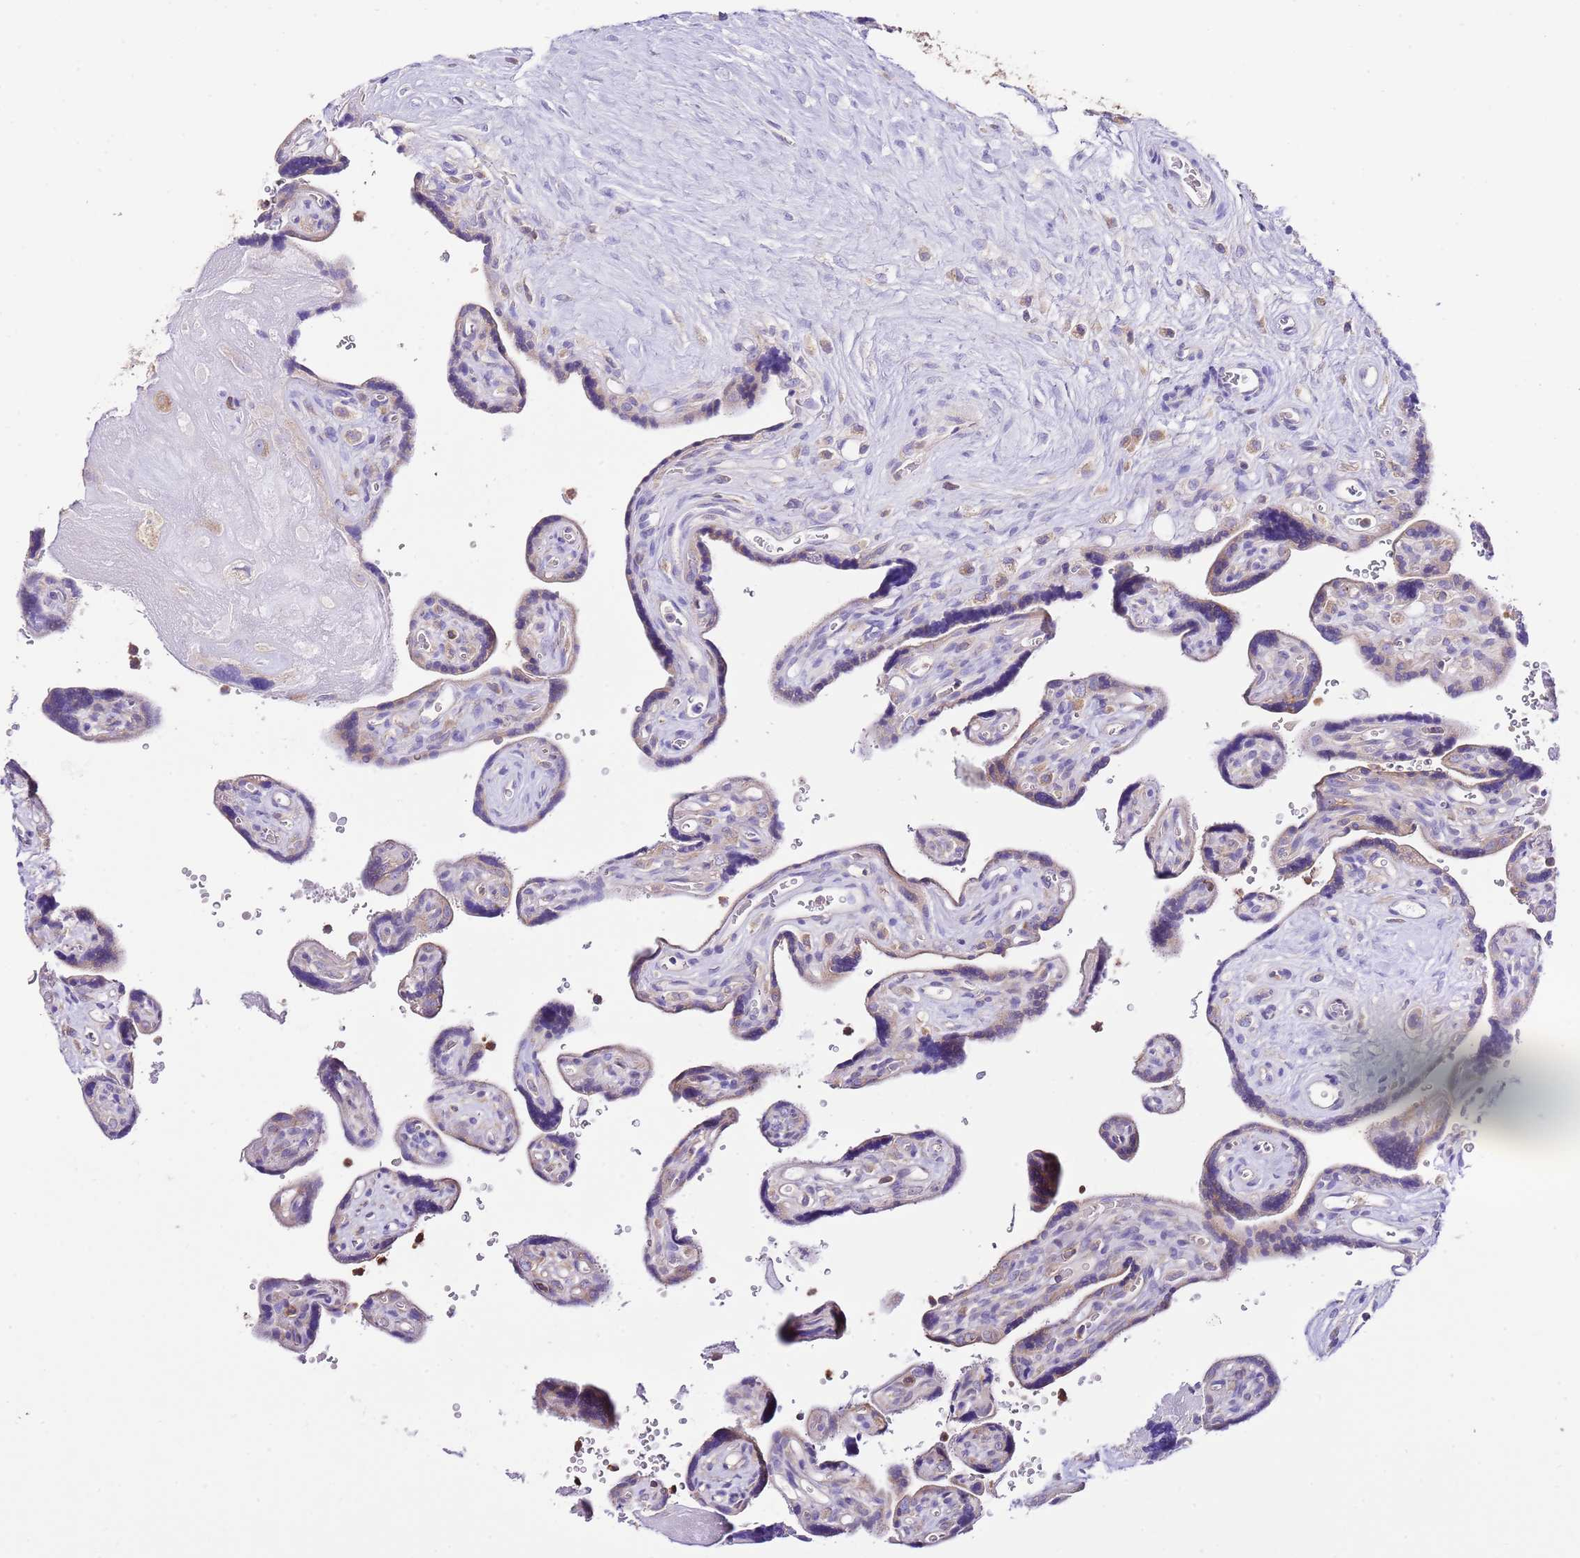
{"staining": {"intensity": "moderate", "quantity": ">75%", "location": "cytoplasmic/membranous"}, "tissue": "placenta", "cell_type": "Decidual cells", "image_type": "normal", "snomed": [{"axis": "morphology", "description": "Normal tissue, NOS"}, {"axis": "topography", "description": "Placenta"}], "caption": "A brown stain shows moderate cytoplasmic/membranous positivity of a protein in decidual cells of benign placenta.", "gene": "RPS10", "patient": {"sex": "female", "age": 39}}